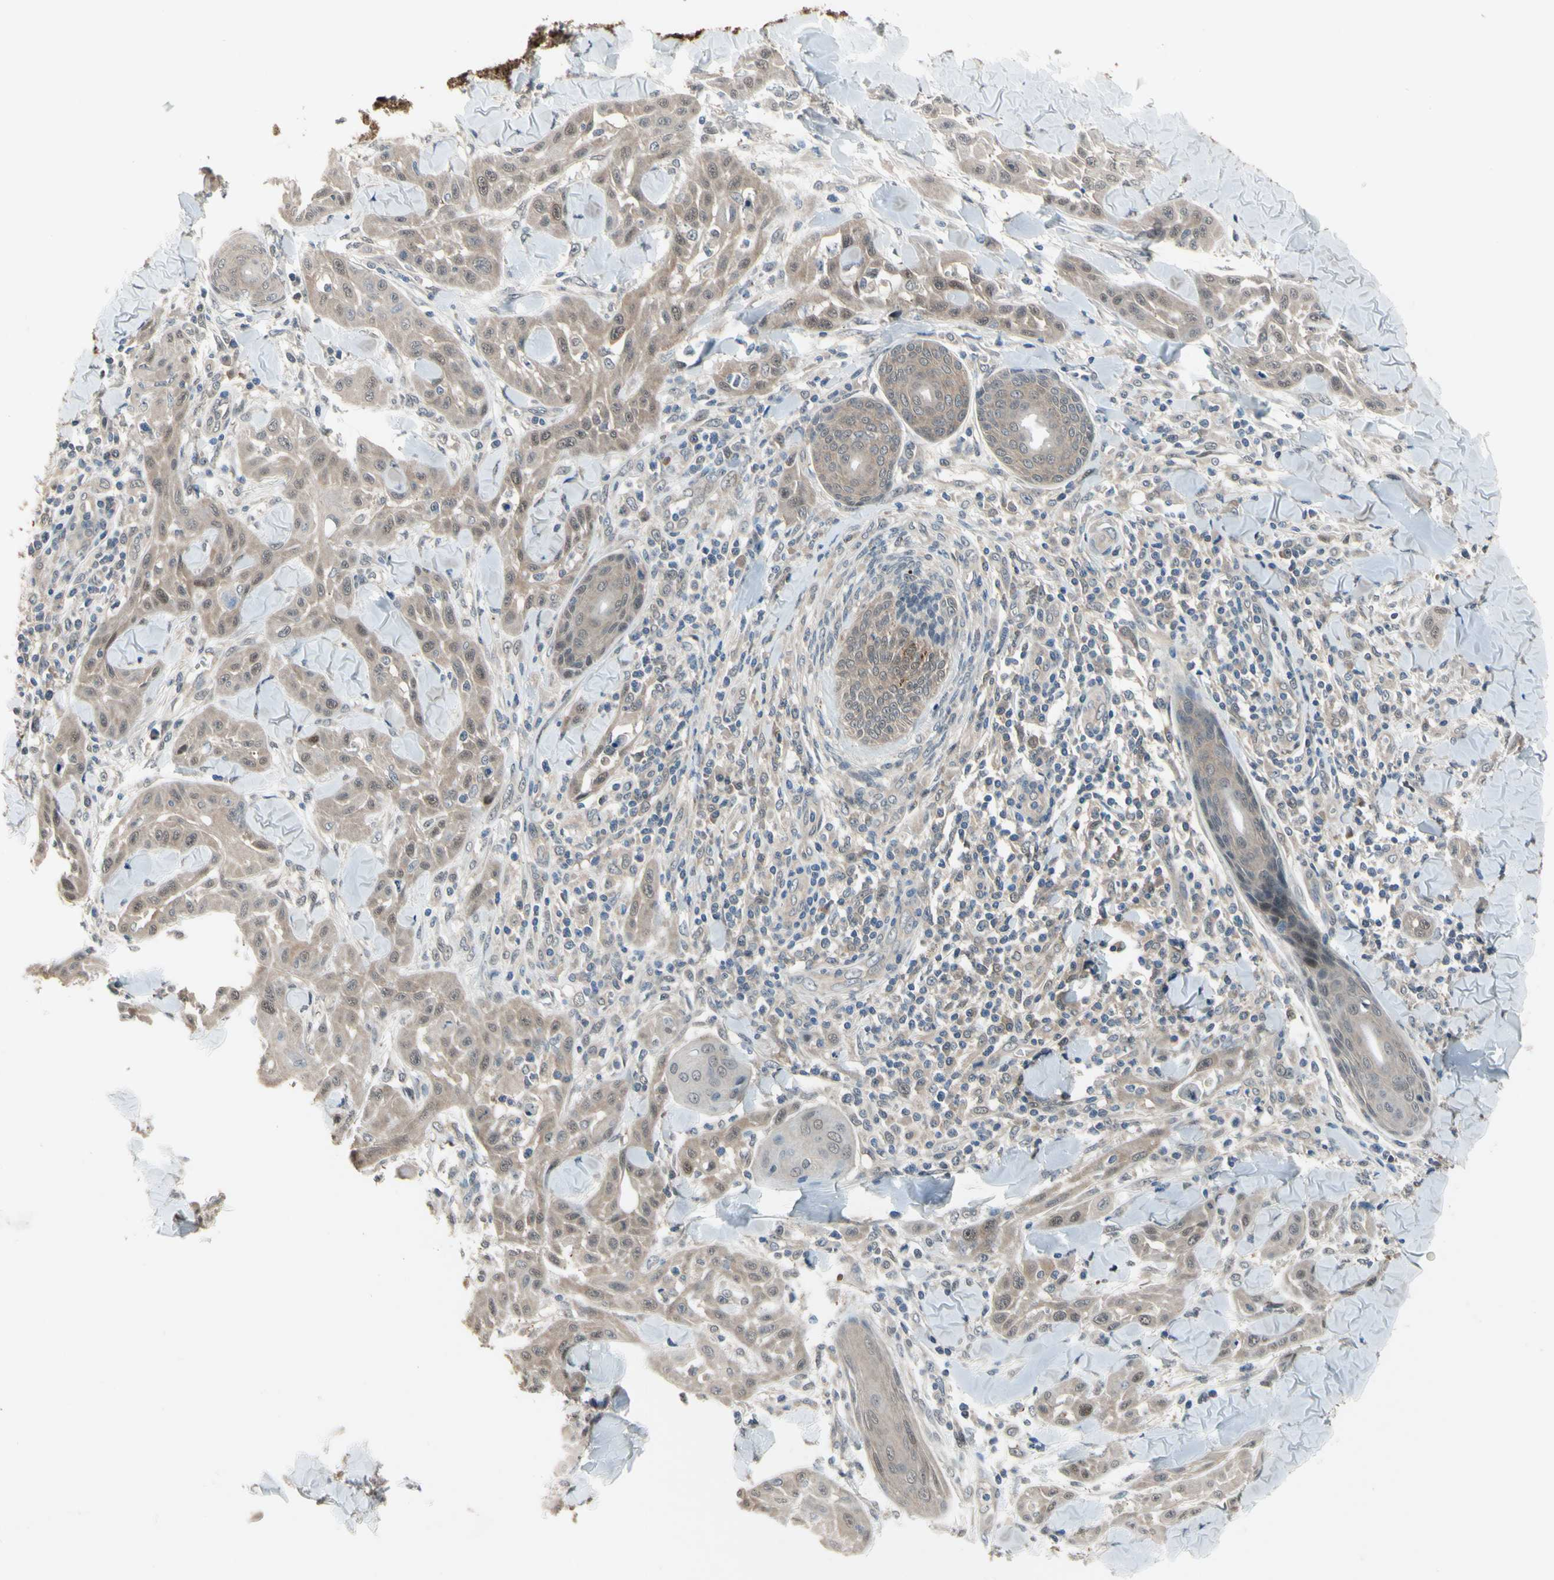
{"staining": {"intensity": "weak", "quantity": ">75%", "location": "cytoplasmic/membranous,nuclear"}, "tissue": "skin cancer", "cell_type": "Tumor cells", "image_type": "cancer", "snomed": [{"axis": "morphology", "description": "Squamous cell carcinoma, NOS"}, {"axis": "topography", "description": "Skin"}], "caption": "A low amount of weak cytoplasmic/membranous and nuclear expression is identified in approximately >75% of tumor cells in skin cancer (squamous cell carcinoma) tissue.", "gene": "HSPA4", "patient": {"sex": "male", "age": 24}}